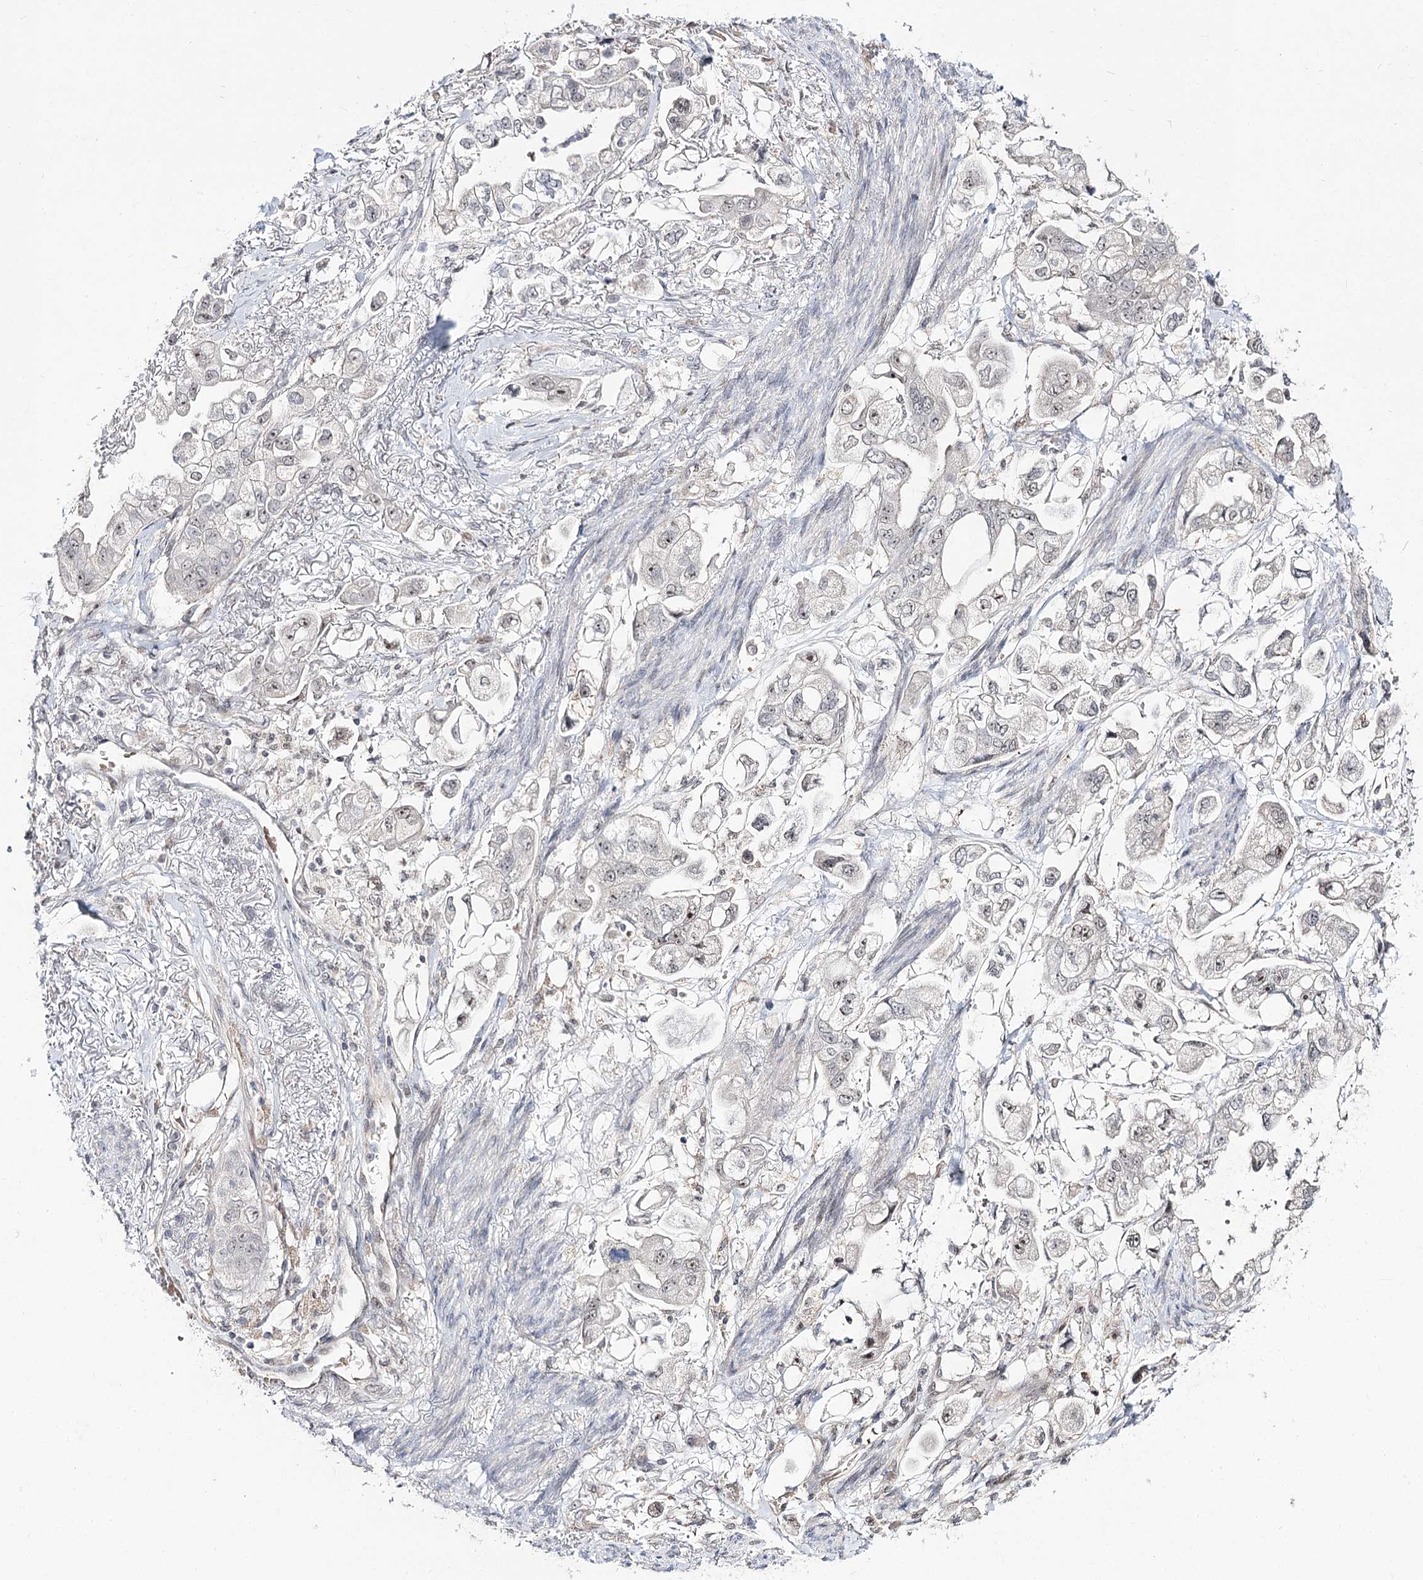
{"staining": {"intensity": "weak", "quantity": "<25%", "location": "nuclear"}, "tissue": "stomach cancer", "cell_type": "Tumor cells", "image_type": "cancer", "snomed": [{"axis": "morphology", "description": "Adenocarcinoma, NOS"}, {"axis": "topography", "description": "Stomach"}], "caption": "Immunohistochemical staining of stomach cancer (adenocarcinoma) reveals no significant positivity in tumor cells.", "gene": "RRP9", "patient": {"sex": "male", "age": 62}}